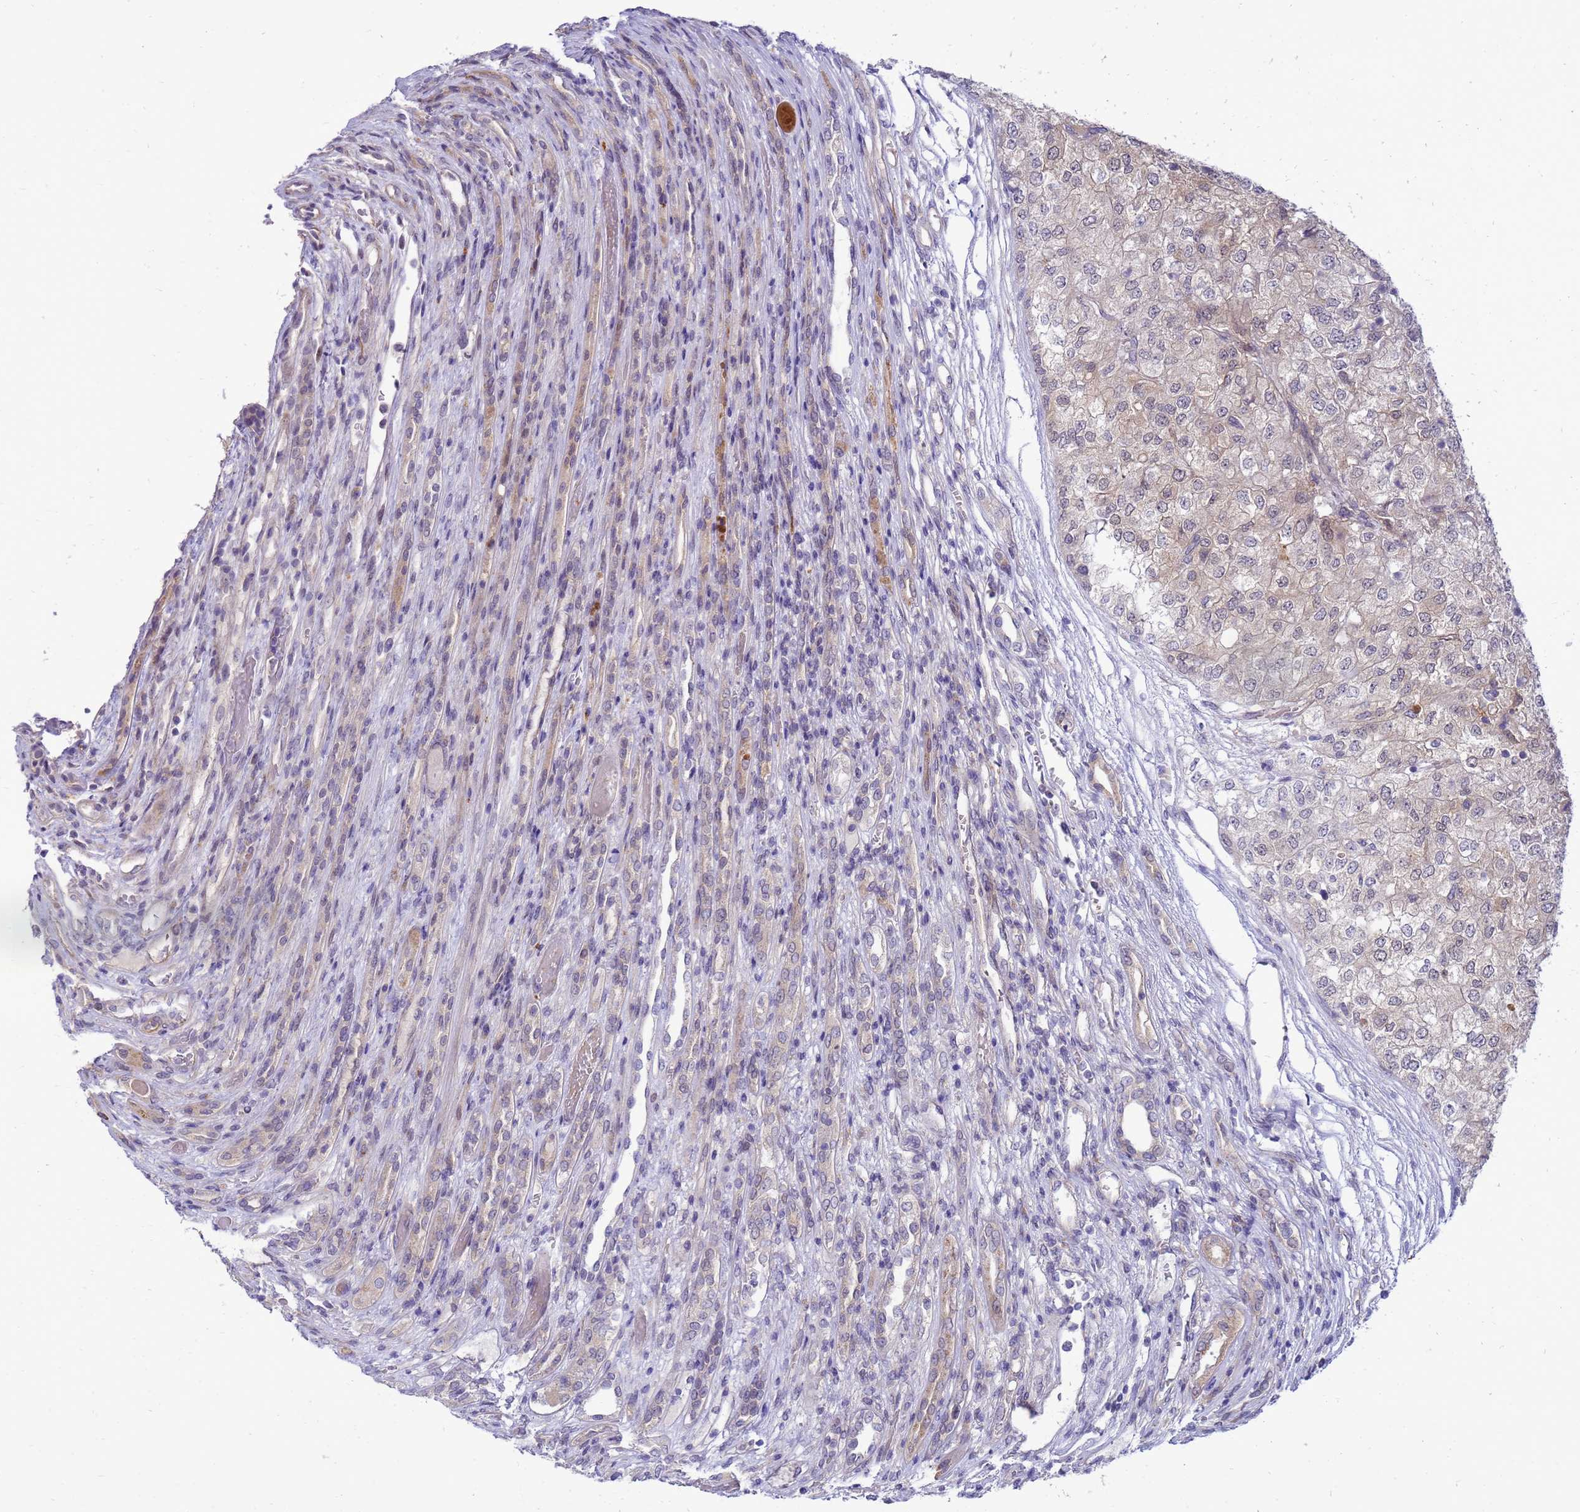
{"staining": {"intensity": "negative", "quantity": "none", "location": "none"}, "tissue": "renal cancer", "cell_type": "Tumor cells", "image_type": "cancer", "snomed": [{"axis": "morphology", "description": "Adenocarcinoma, NOS"}, {"axis": "topography", "description": "Kidney"}], "caption": "High magnification brightfield microscopy of renal cancer stained with DAB (3,3'-diaminobenzidine) (brown) and counterstained with hematoxylin (blue): tumor cells show no significant staining.", "gene": "ENOPH1", "patient": {"sex": "female", "age": 54}}